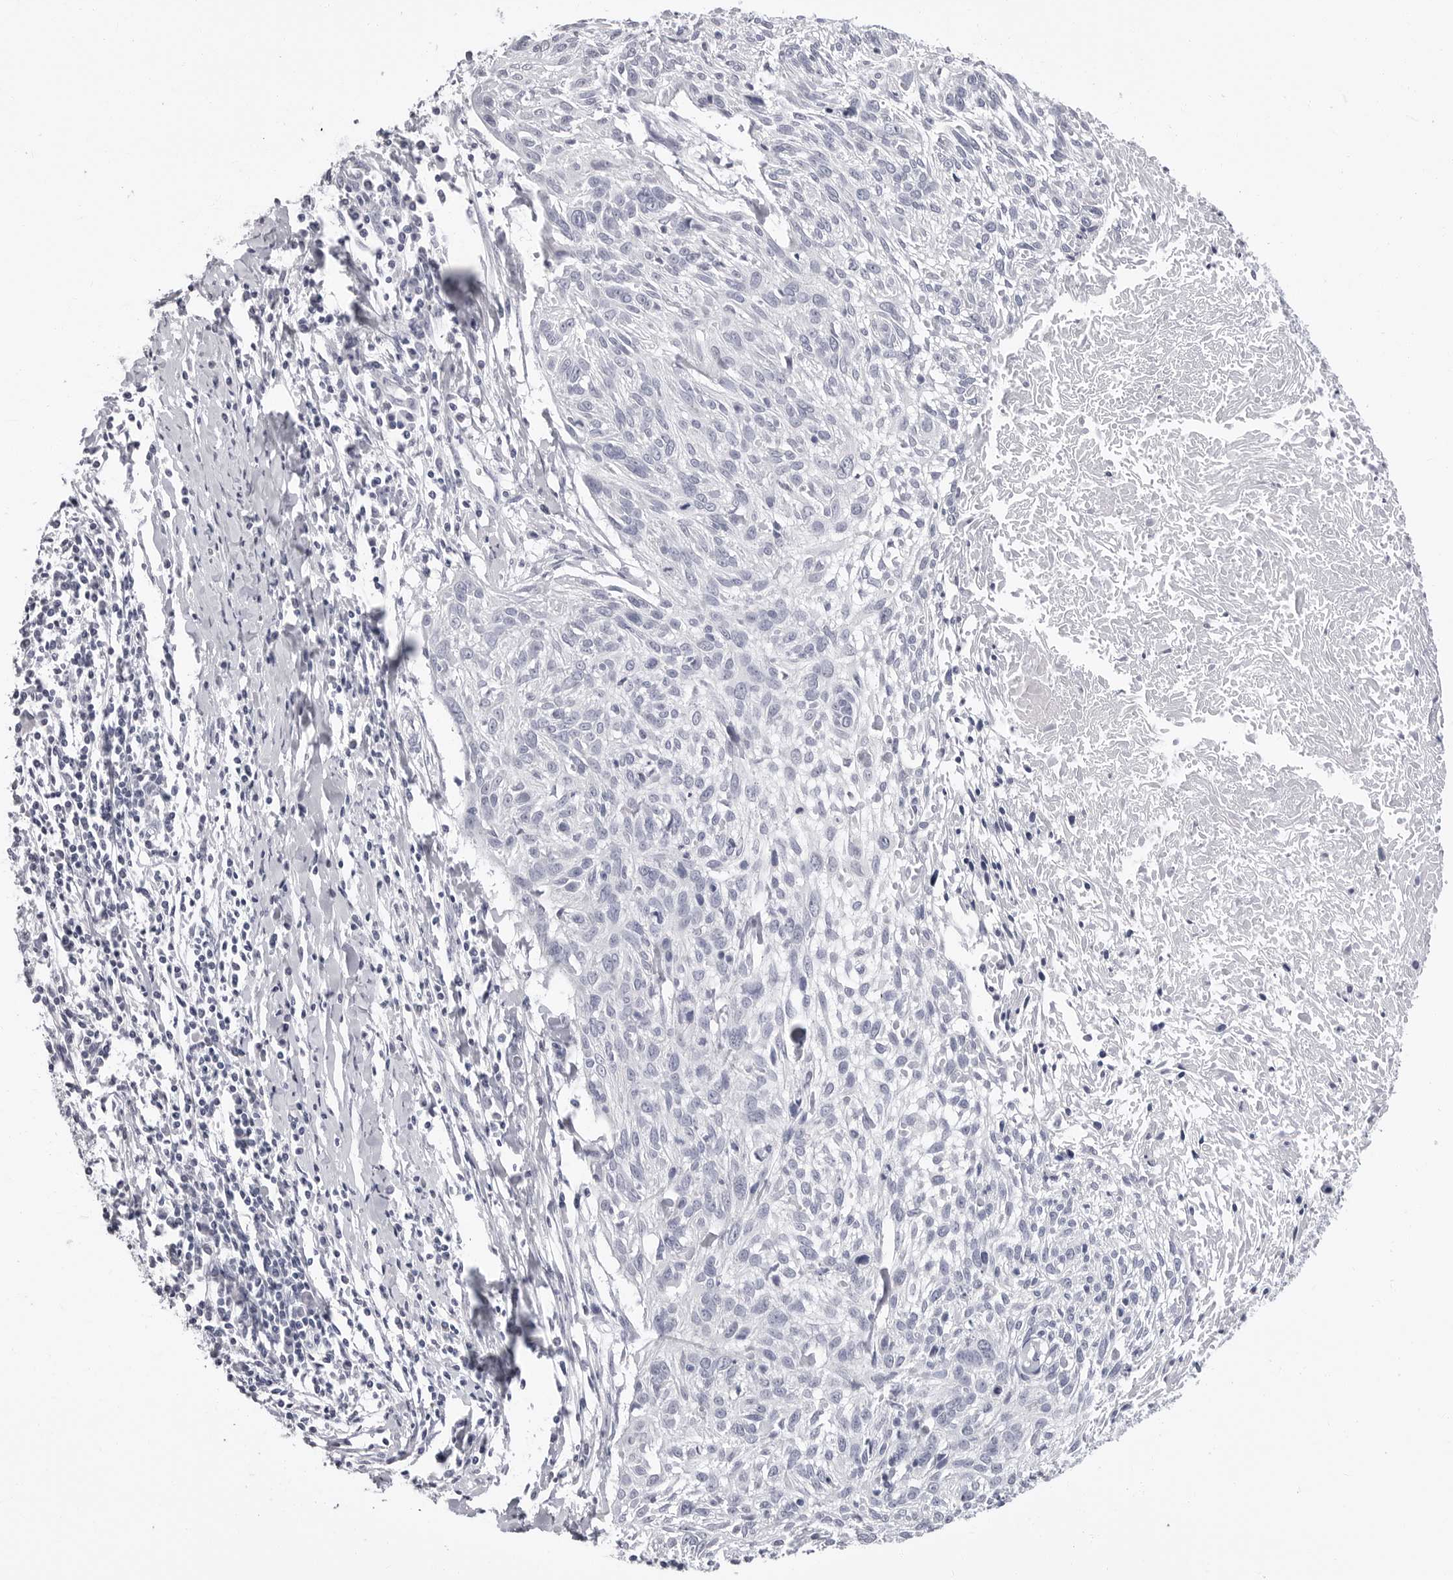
{"staining": {"intensity": "negative", "quantity": "none", "location": "none"}, "tissue": "cervical cancer", "cell_type": "Tumor cells", "image_type": "cancer", "snomed": [{"axis": "morphology", "description": "Squamous cell carcinoma, NOS"}, {"axis": "topography", "description": "Cervix"}], "caption": "This is an immunohistochemistry (IHC) micrograph of human squamous cell carcinoma (cervical). There is no expression in tumor cells.", "gene": "ERICH3", "patient": {"sex": "female", "age": 51}}